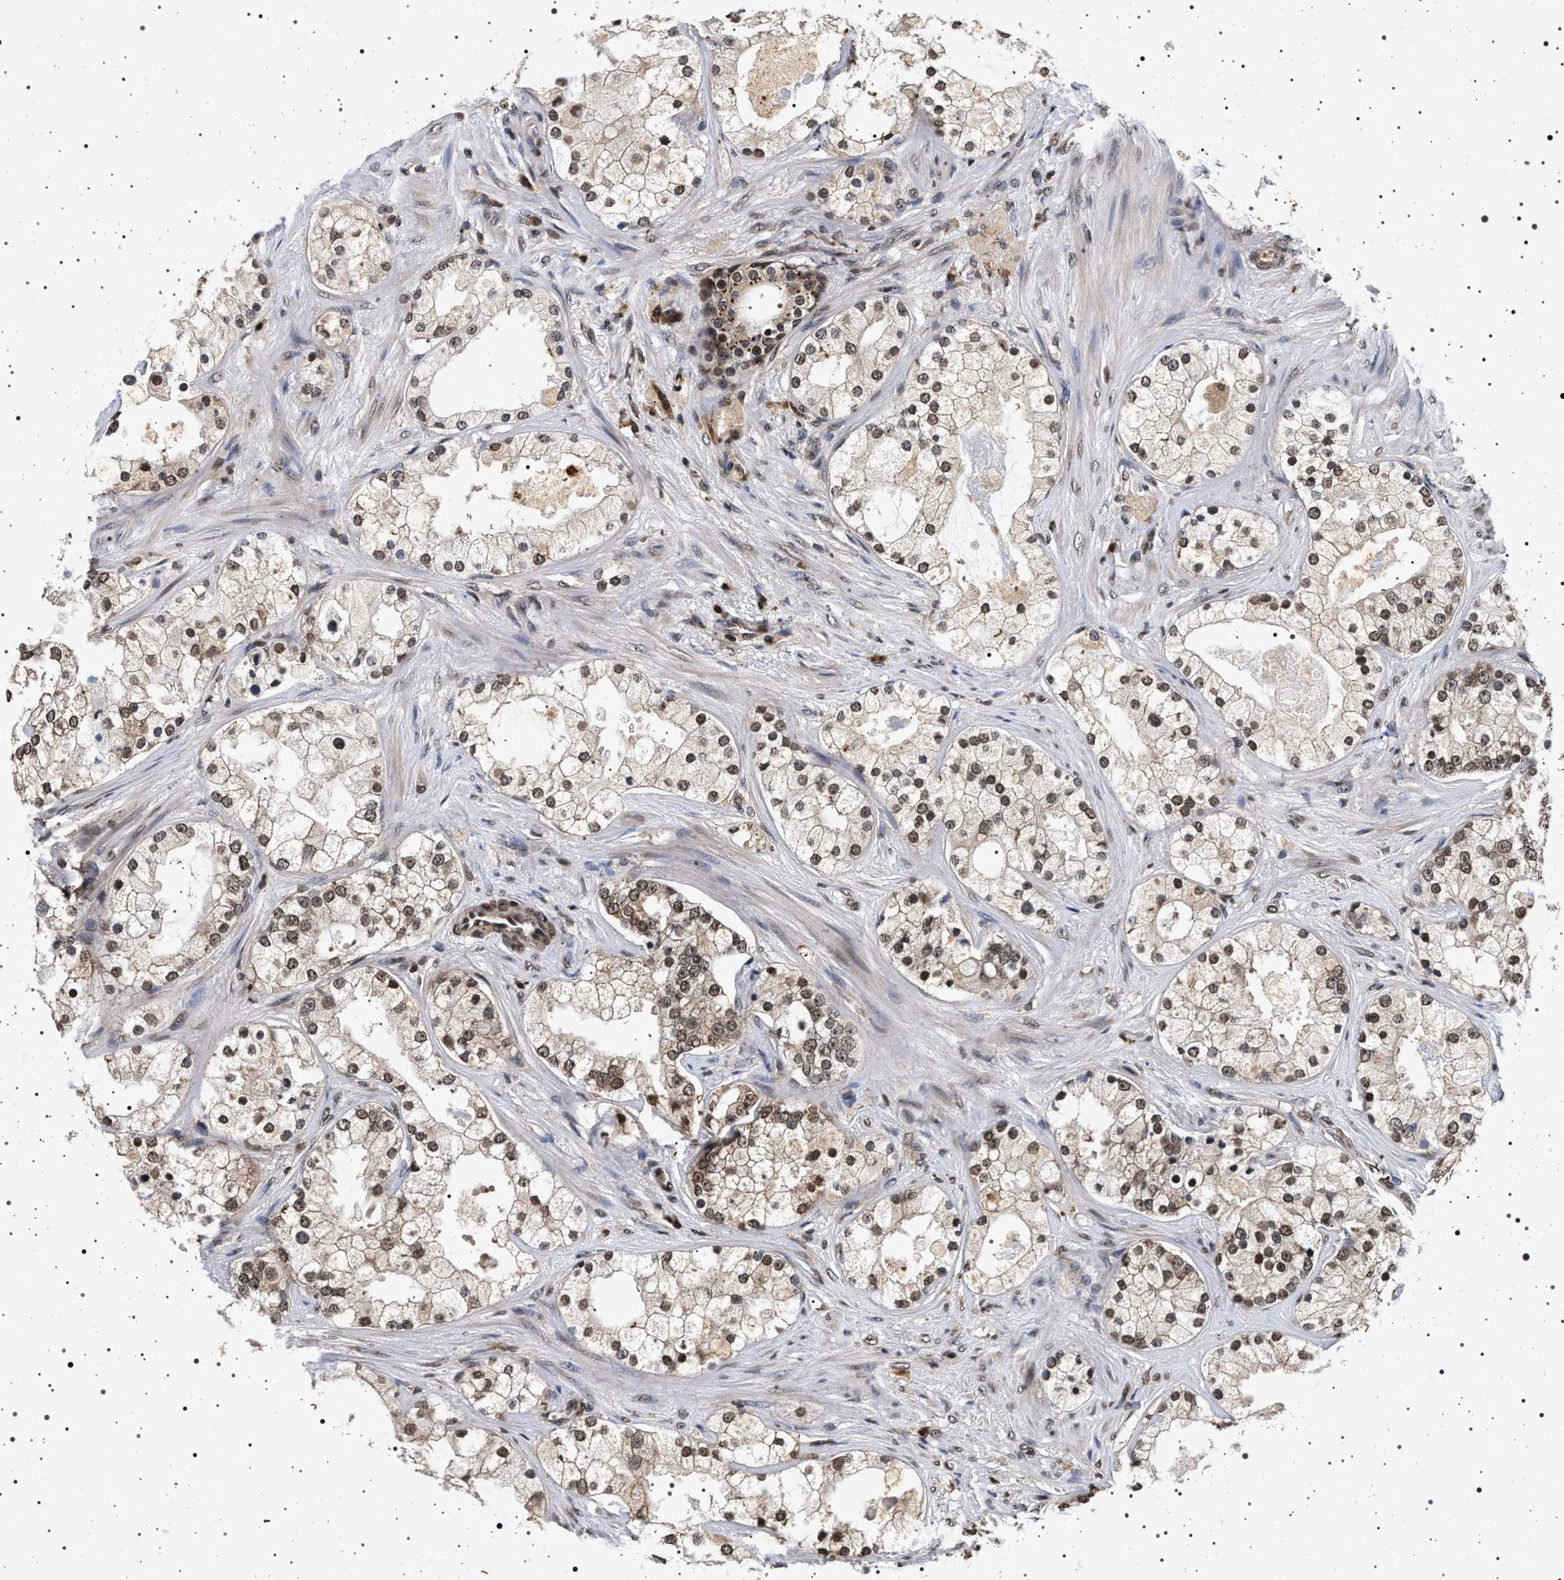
{"staining": {"intensity": "moderate", "quantity": ">75%", "location": "cytoplasmic/membranous,nuclear"}, "tissue": "prostate cancer", "cell_type": "Tumor cells", "image_type": "cancer", "snomed": [{"axis": "morphology", "description": "Adenocarcinoma, Low grade"}, {"axis": "topography", "description": "Prostate"}], "caption": "IHC image of neoplastic tissue: prostate cancer stained using immunohistochemistry (IHC) displays medium levels of moderate protein expression localized specifically in the cytoplasmic/membranous and nuclear of tumor cells, appearing as a cytoplasmic/membranous and nuclear brown color.", "gene": "CDKN1B", "patient": {"sex": "male", "age": 58}}